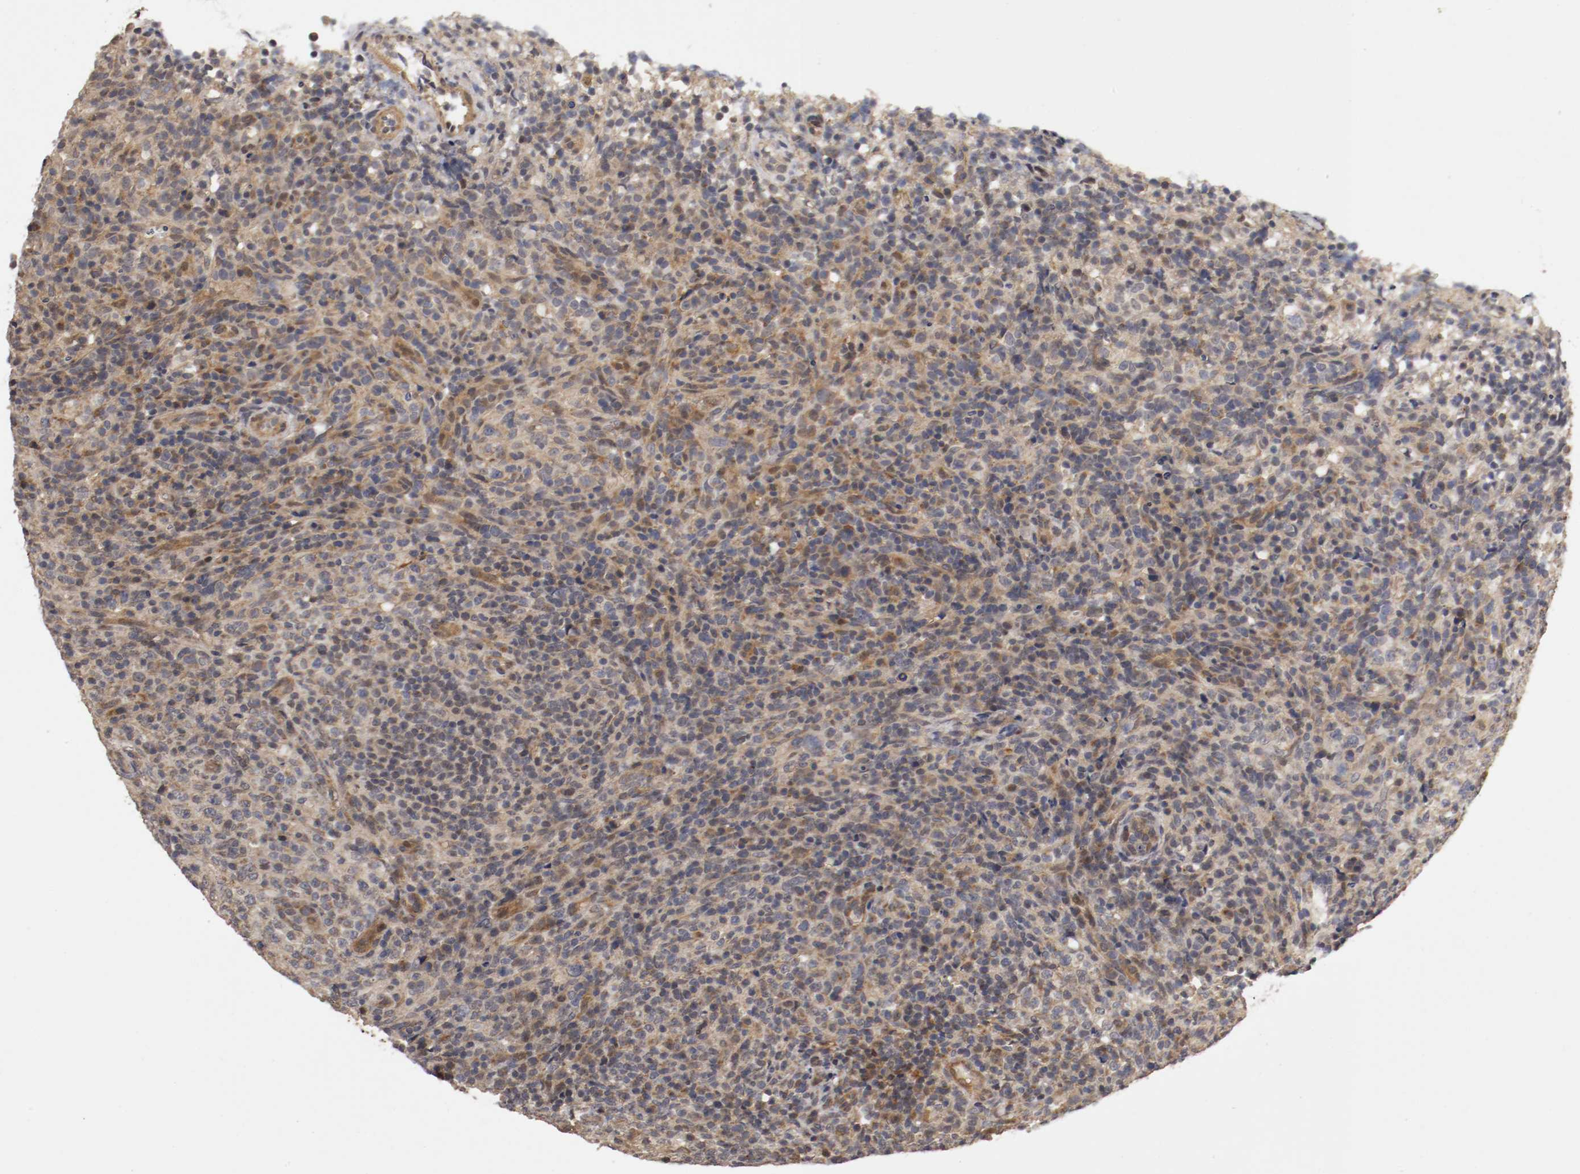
{"staining": {"intensity": "weak", "quantity": "25%-75%", "location": "cytoplasmic/membranous"}, "tissue": "lymphoma", "cell_type": "Tumor cells", "image_type": "cancer", "snomed": [{"axis": "morphology", "description": "Malignant lymphoma, non-Hodgkin's type, High grade"}, {"axis": "topography", "description": "Lymph node"}], "caption": "There is low levels of weak cytoplasmic/membranous staining in tumor cells of high-grade malignant lymphoma, non-Hodgkin's type, as demonstrated by immunohistochemical staining (brown color).", "gene": "TNFRSF1B", "patient": {"sex": "female", "age": 76}}